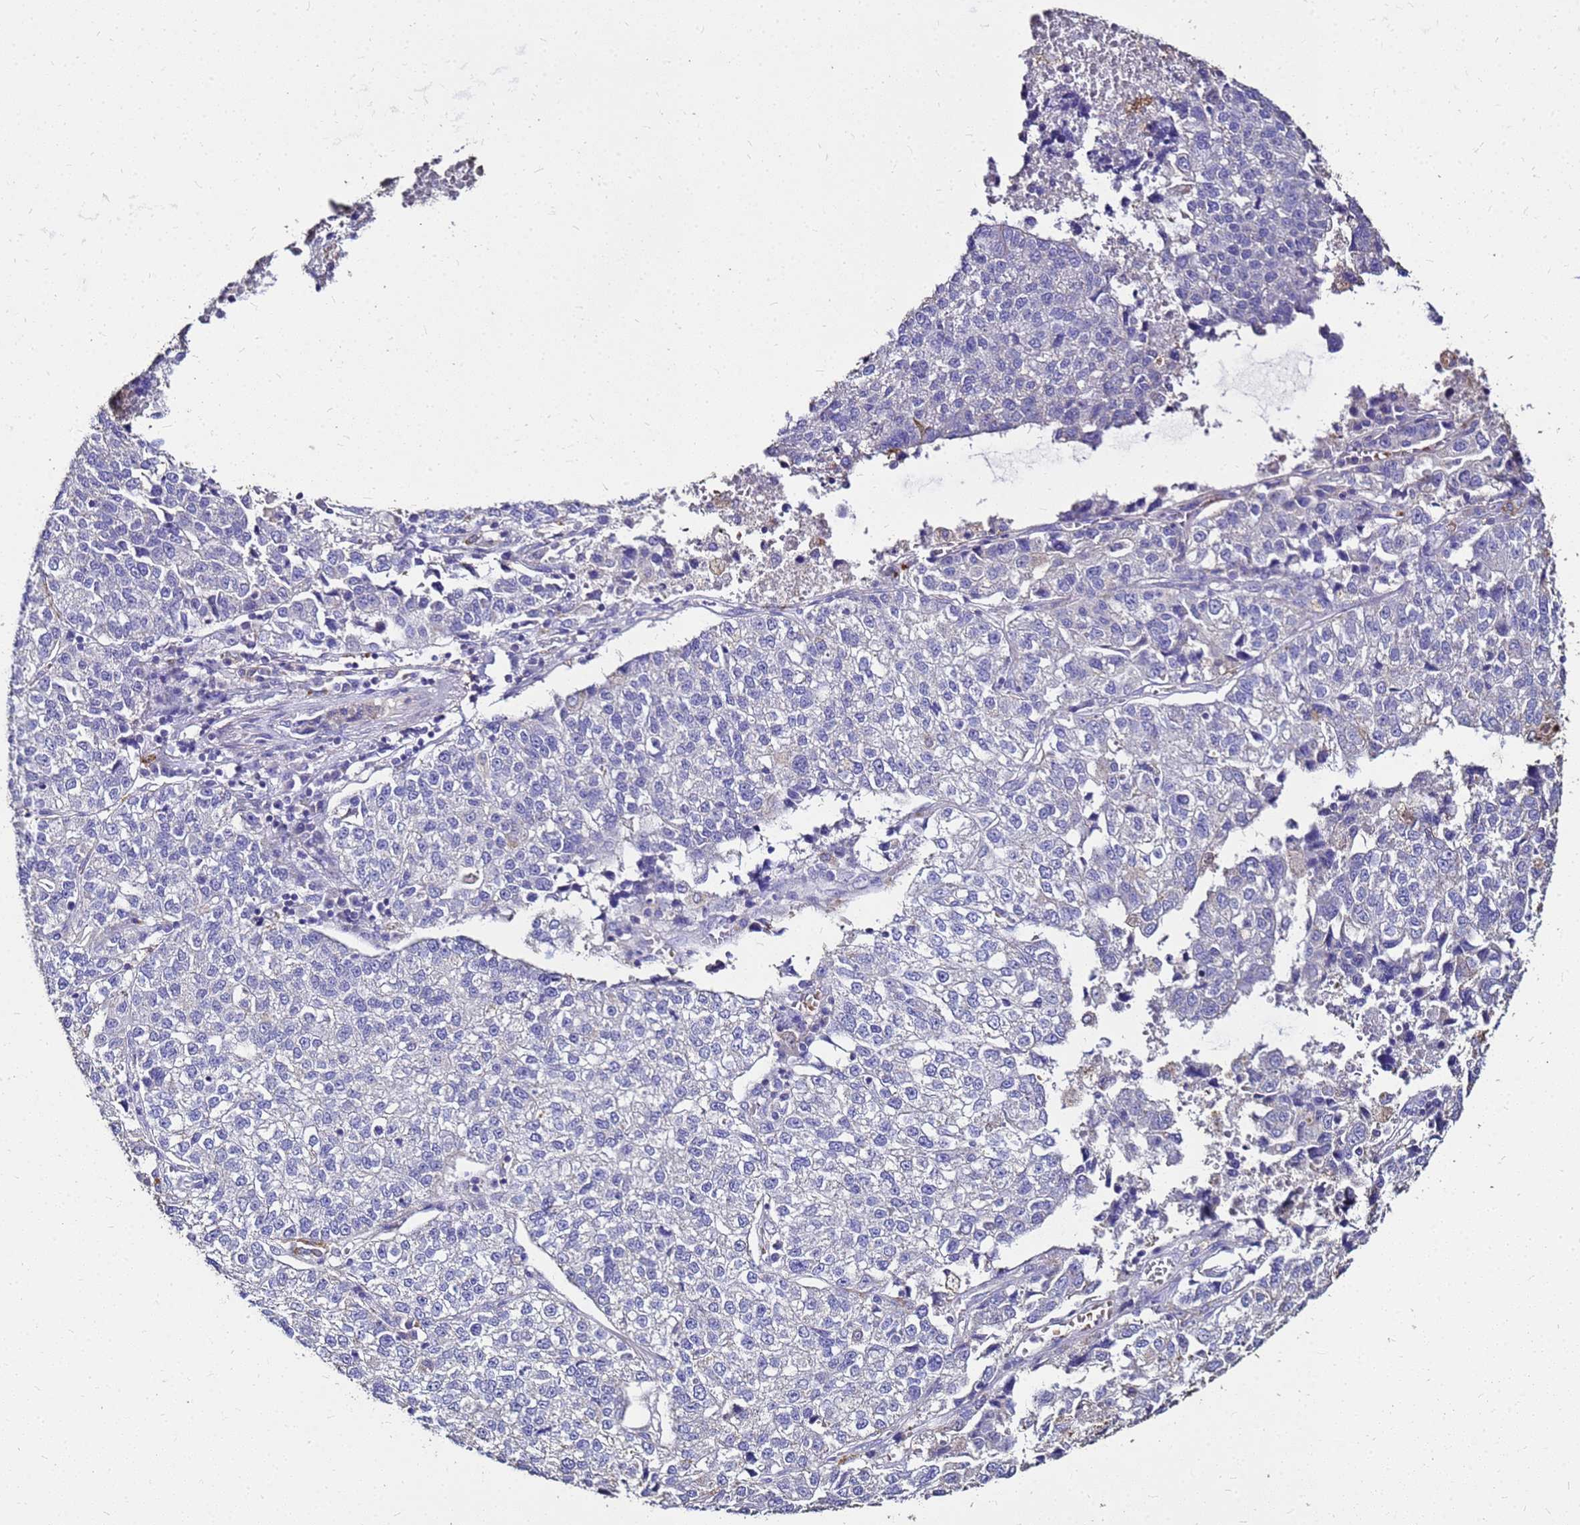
{"staining": {"intensity": "negative", "quantity": "none", "location": "none"}, "tissue": "lung cancer", "cell_type": "Tumor cells", "image_type": "cancer", "snomed": [{"axis": "morphology", "description": "Adenocarcinoma, NOS"}, {"axis": "topography", "description": "Lung"}], "caption": "High magnification brightfield microscopy of adenocarcinoma (lung) stained with DAB (brown) and counterstained with hematoxylin (blue): tumor cells show no significant expression.", "gene": "S100A2", "patient": {"sex": "male", "age": 49}}